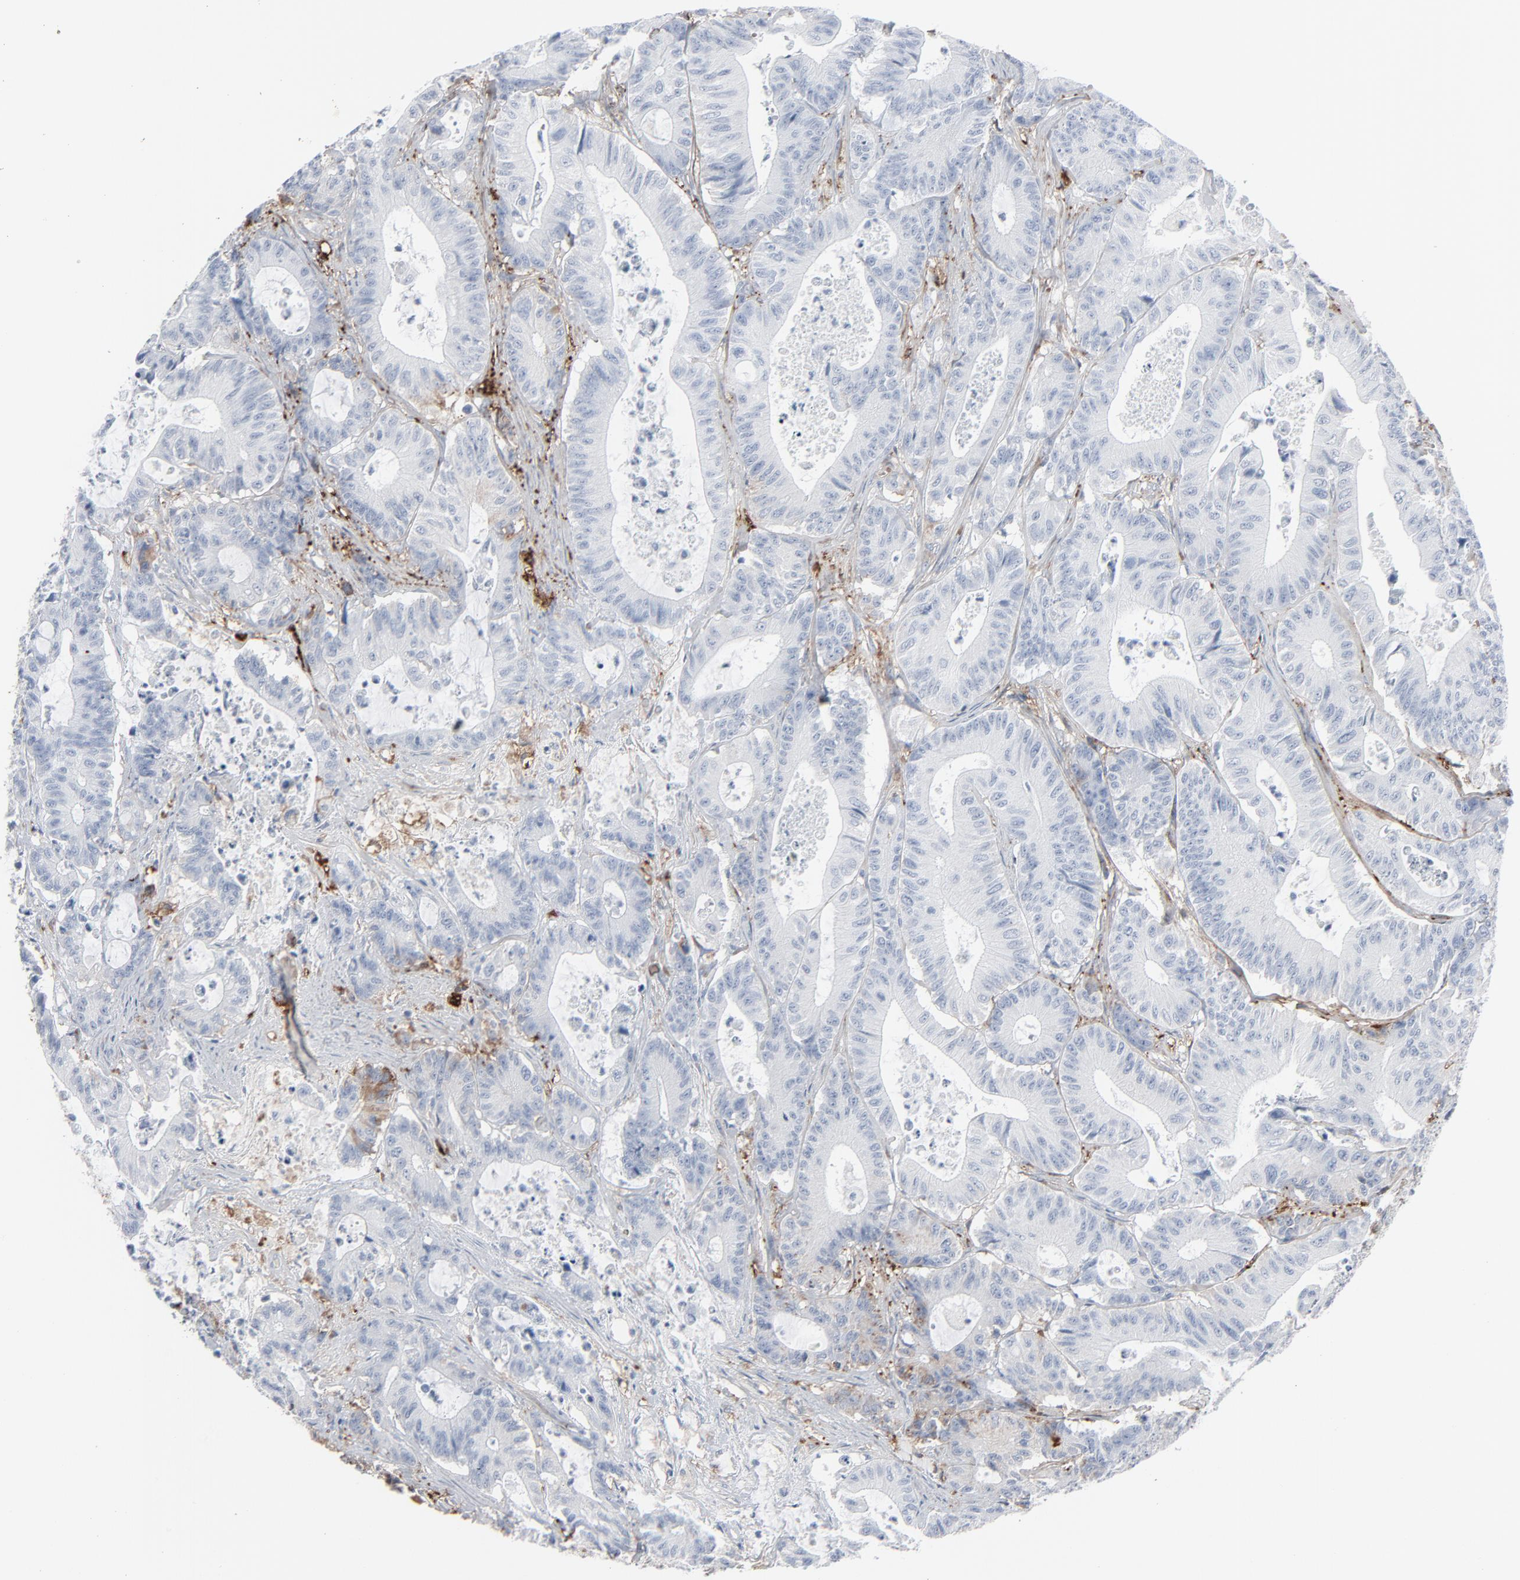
{"staining": {"intensity": "negative", "quantity": "none", "location": "none"}, "tissue": "colorectal cancer", "cell_type": "Tumor cells", "image_type": "cancer", "snomed": [{"axis": "morphology", "description": "Adenocarcinoma, NOS"}, {"axis": "topography", "description": "Colon"}], "caption": "Colorectal adenocarcinoma was stained to show a protein in brown. There is no significant expression in tumor cells.", "gene": "BGN", "patient": {"sex": "female", "age": 84}}